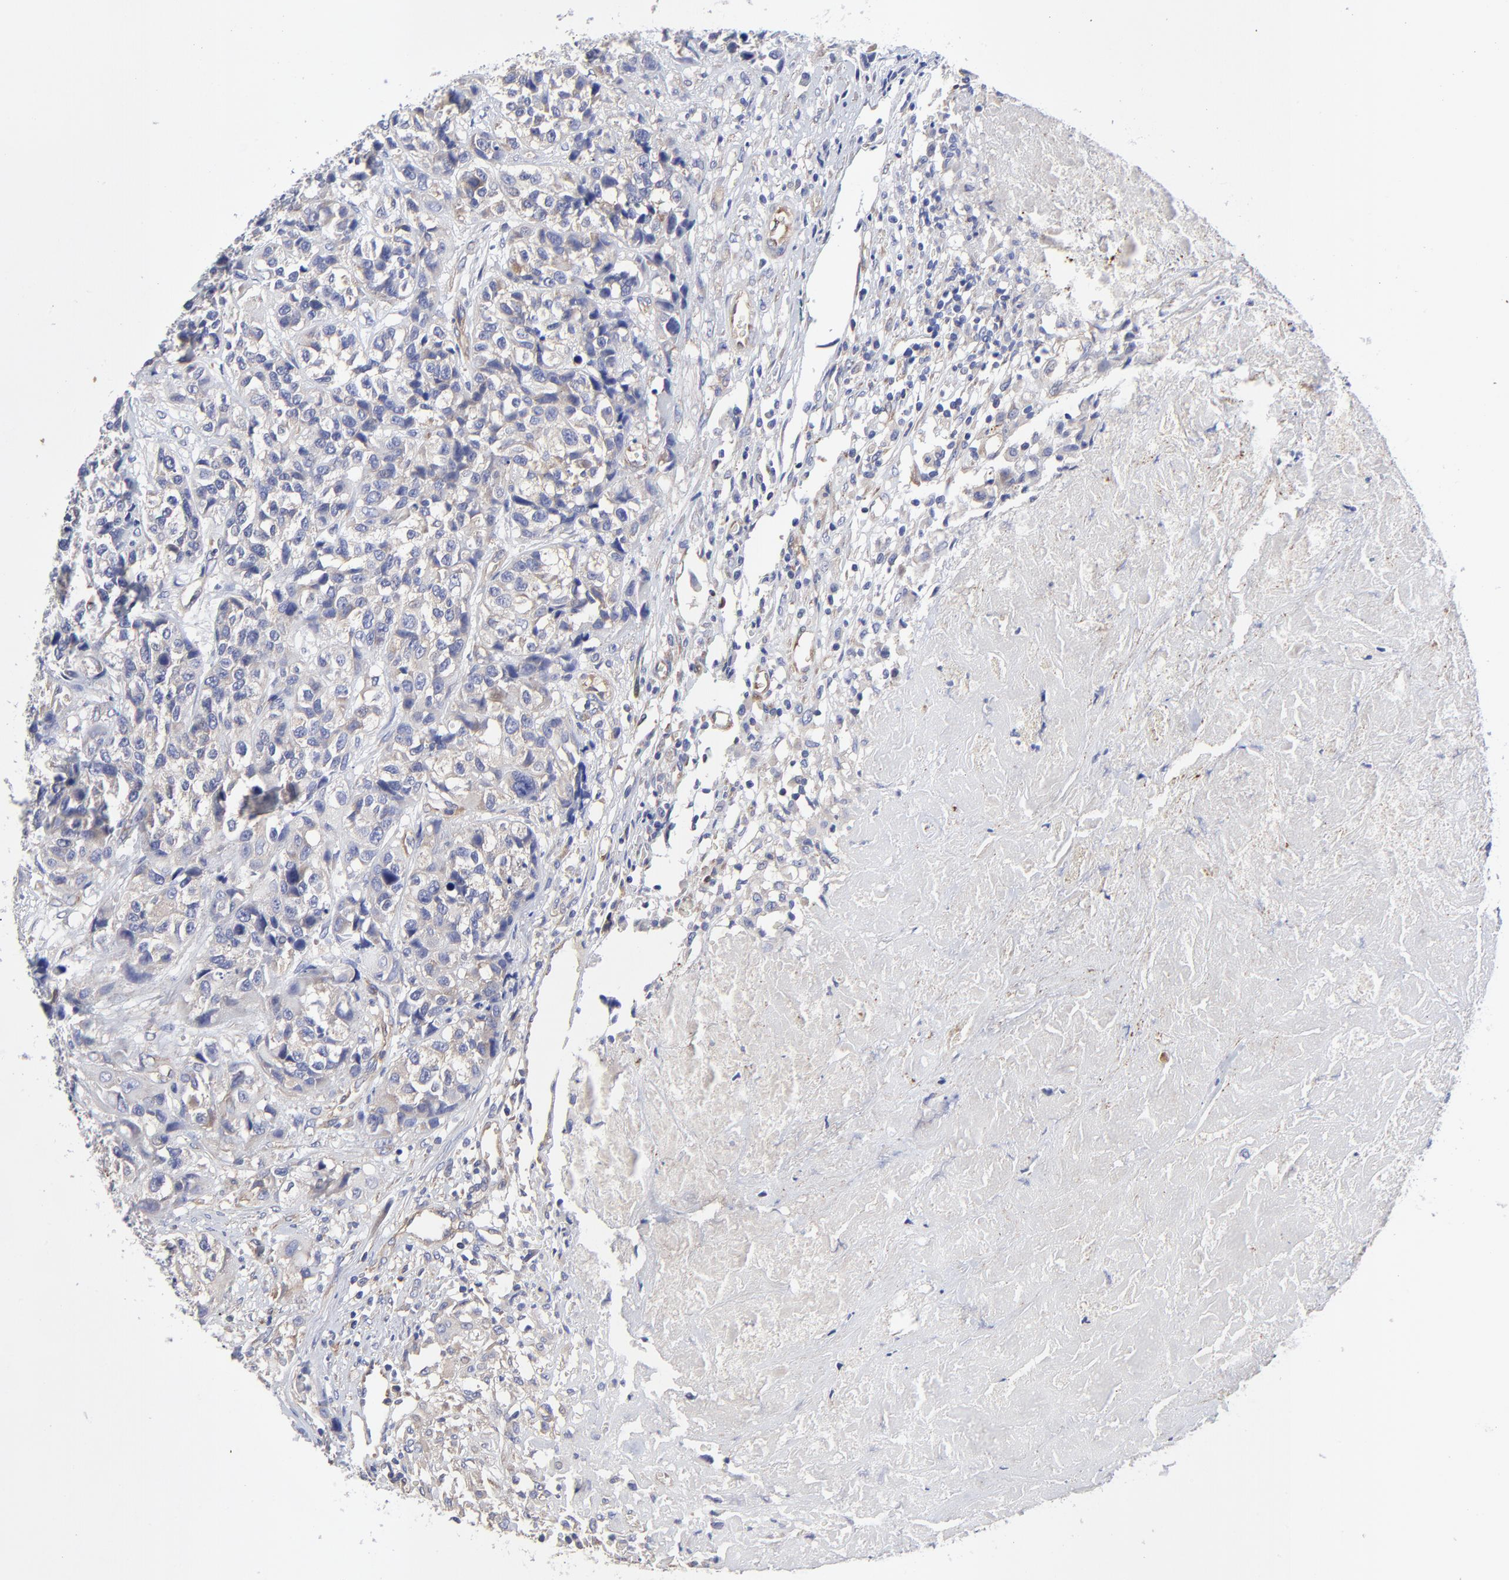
{"staining": {"intensity": "negative", "quantity": "none", "location": "none"}, "tissue": "urothelial cancer", "cell_type": "Tumor cells", "image_type": "cancer", "snomed": [{"axis": "morphology", "description": "Urothelial carcinoma, High grade"}, {"axis": "topography", "description": "Urinary bladder"}], "caption": "Tumor cells show no significant staining in urothelial cancer.", "gene": "SULF2", "patient": {"sex": "female", "age": 81}}